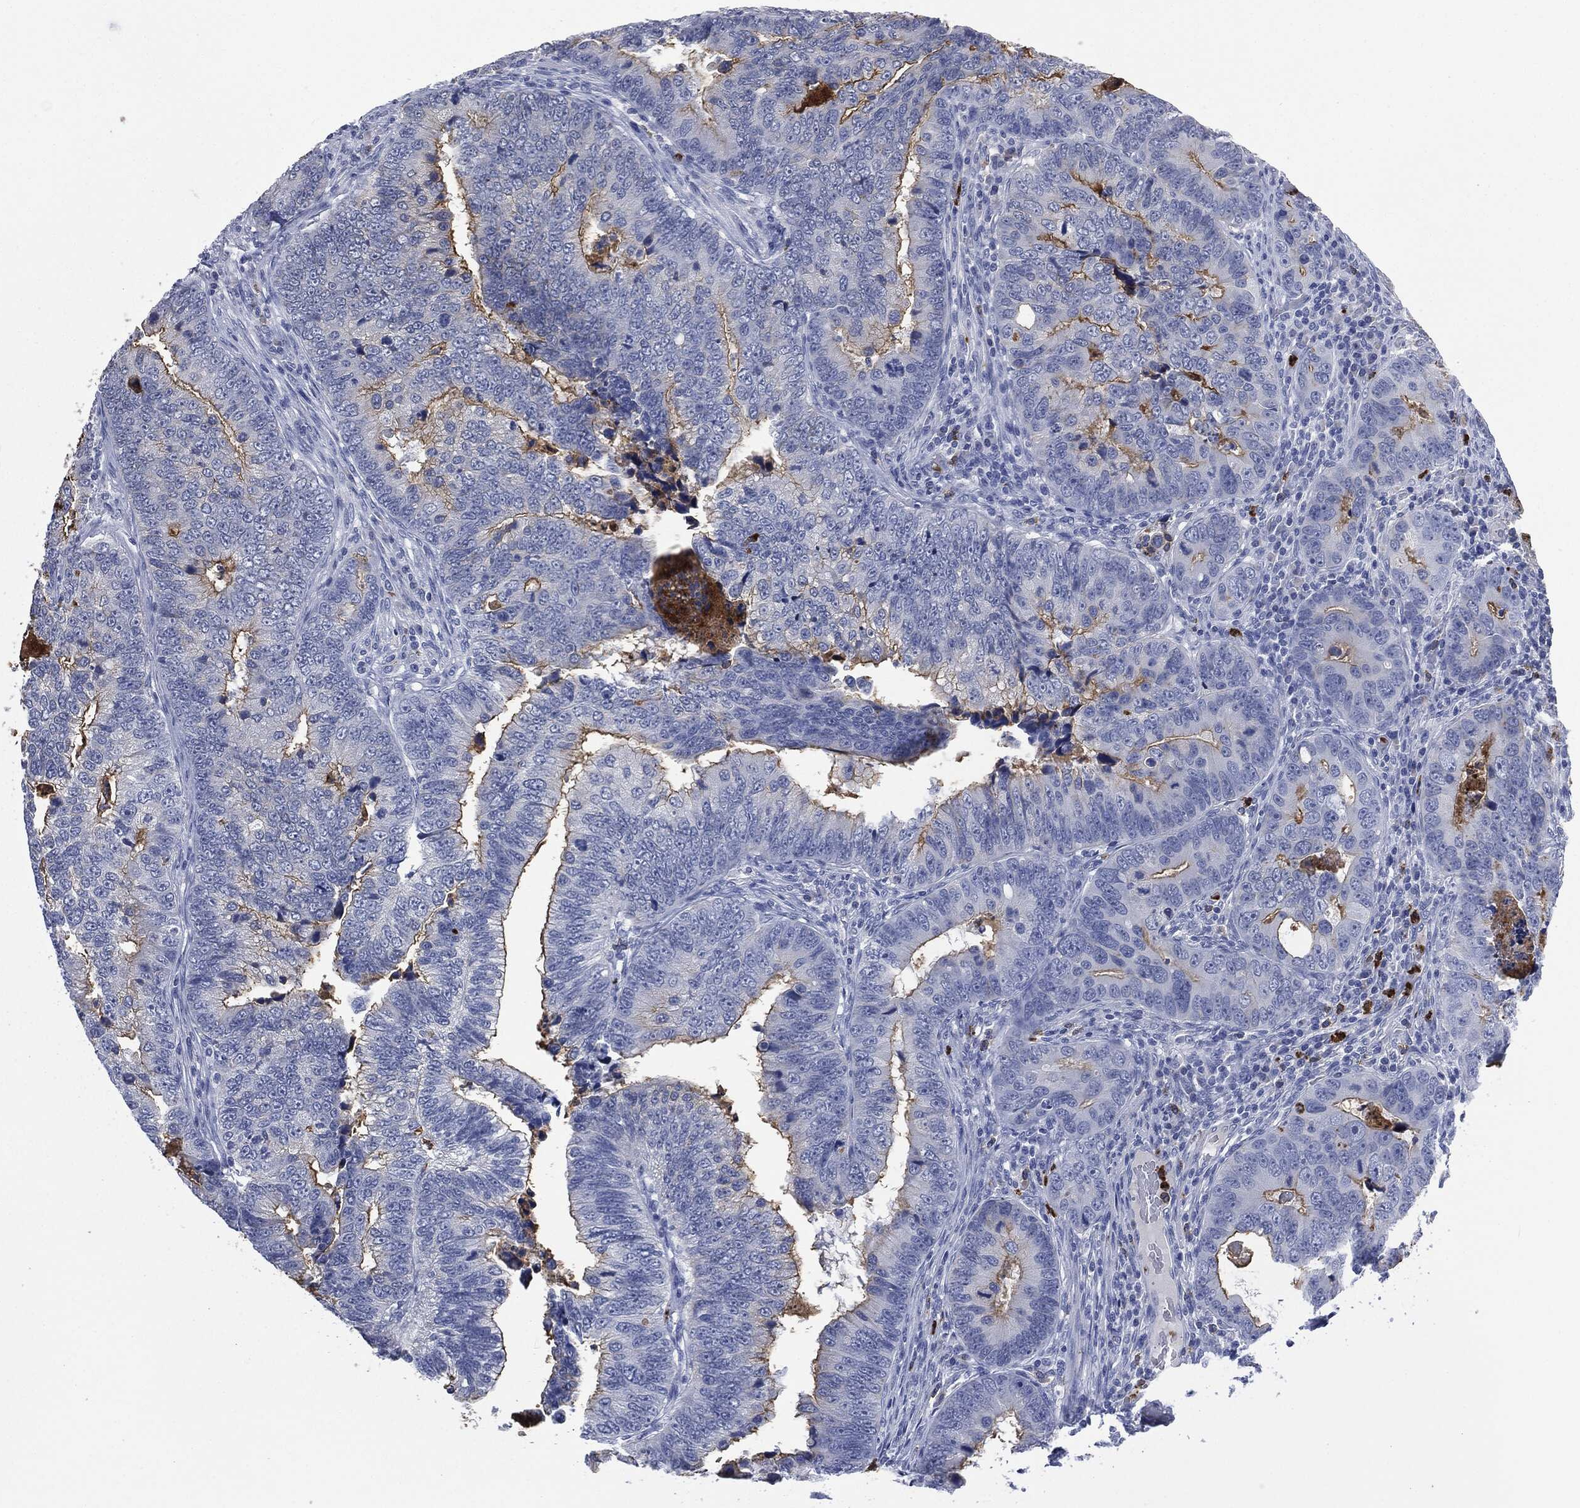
{"staining": {"intensity": "moderate", "quantity": "<25%", "location": "cytoplasmic/membranous"}, "tissue": "colorectal cancer", "cell_type": "Tumor cells", "image_type": "cancer", "snomed": [{"axis": "morphology", "description": "Adenocarcinoma, NOS"}, {"axis": "topography", "description": "Colon"}], "caption": "Human colorectal cancer (adenocarcinoma) stained with a brown dye shows moderate cytoplasmic/membranous positive positivity in approximately <25% of tumor cells.", "gene": "CEACAM8", "patient": {"sex": "female", "age": 72}}